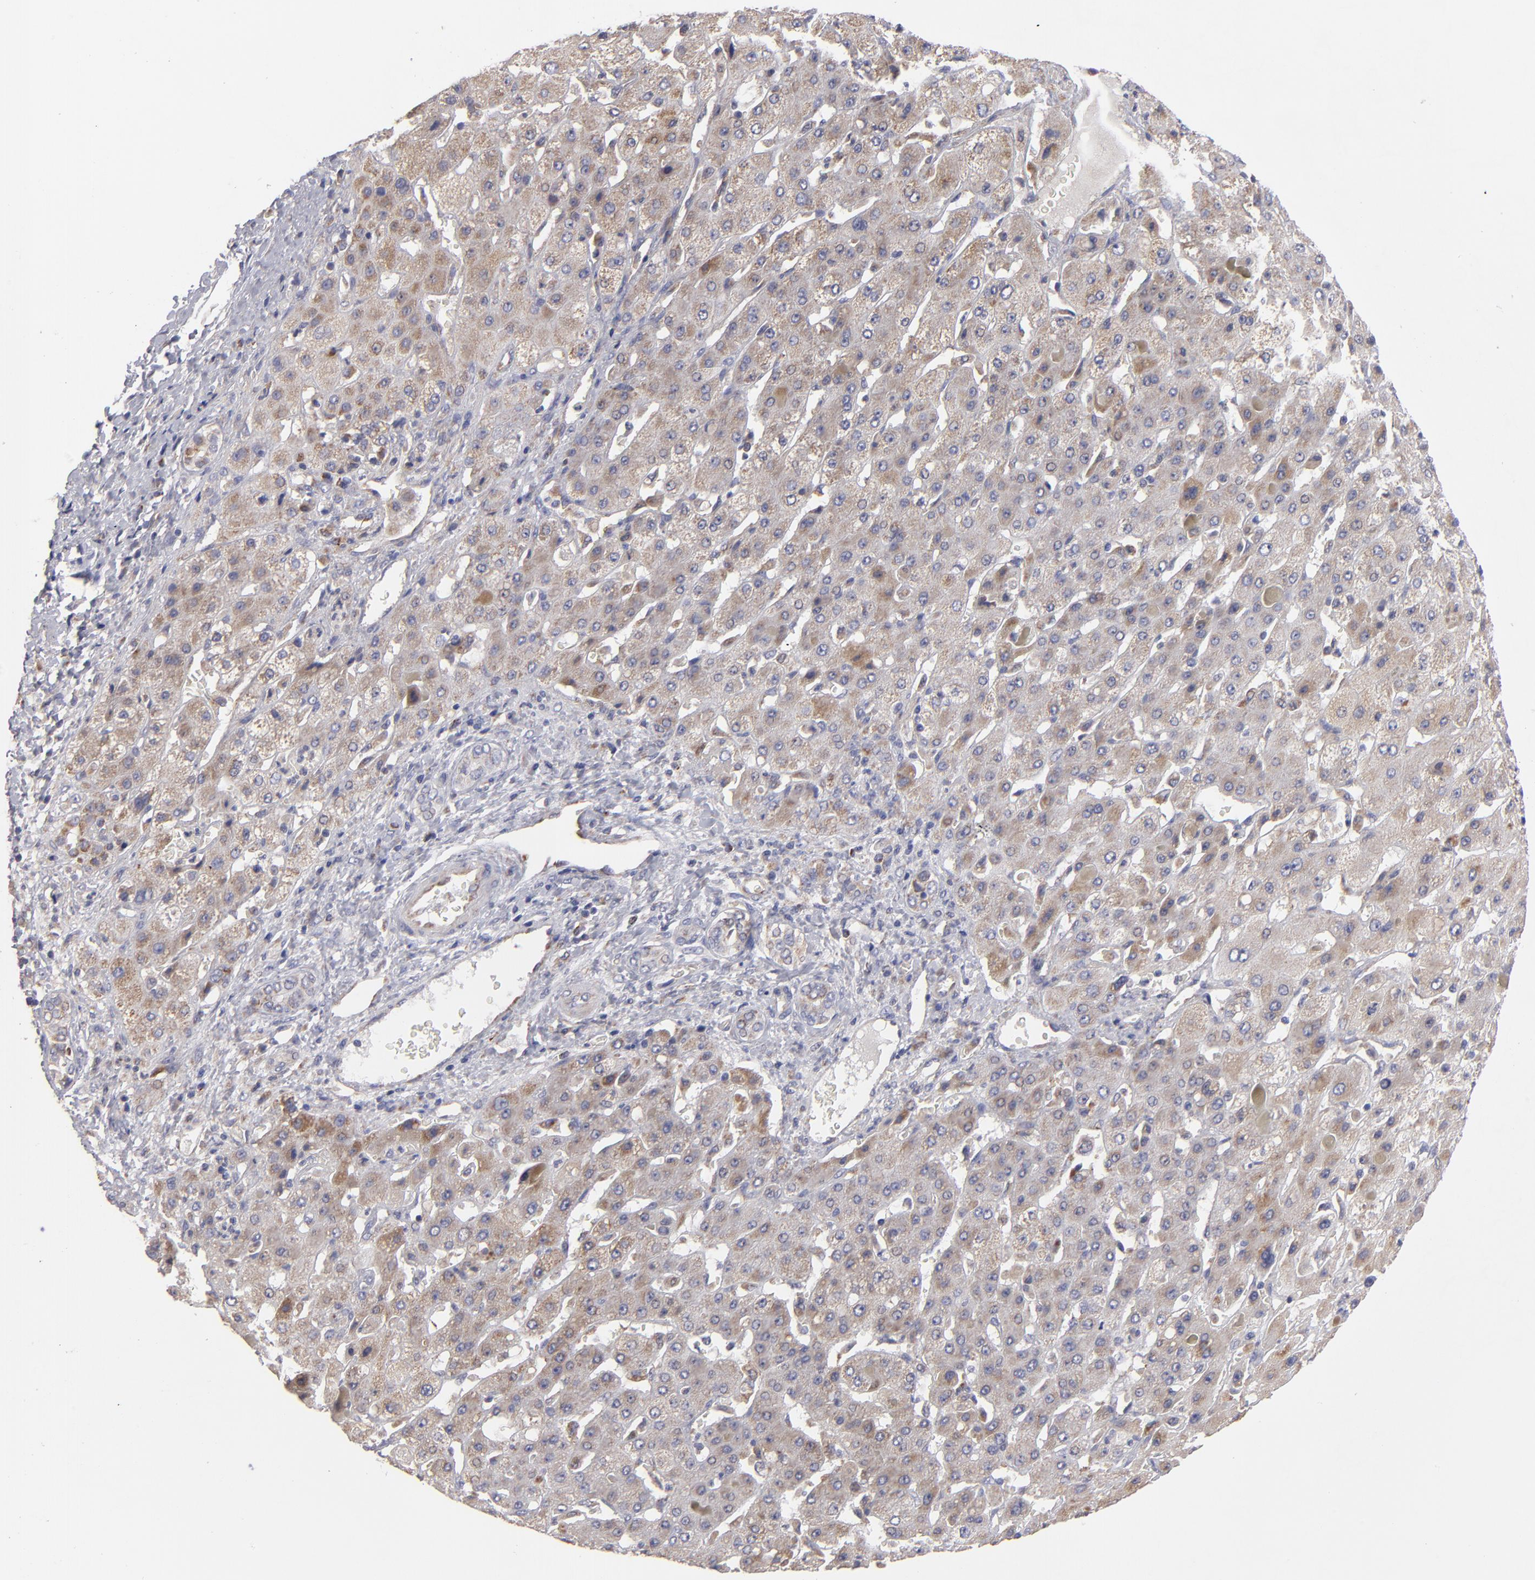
{"staining": {"intensity": "moderate", "quantity": ">75%", "location": "cytoplasmic/membranous"}, "tissue": "liver cancer", "cell_type": "Tumor cells", "image_type": "cancer", "snomed": [{"axis": "morphology", "description": "Cholangiocarcinoma"}, {"axis": "topography", "description": "Liver"}], "caption": "The immunohistochemical stain shows moderate cytoplasmic/membranous positivity in tumor cells of liver cholangiocarcinoma tissue. The staining was performed using DAB, with brown indicating positive protein expression. Nuclei are stained blue with hematoxylin.", "gene": "HCCS", "patient": {"sex": "female", "age": 52}}